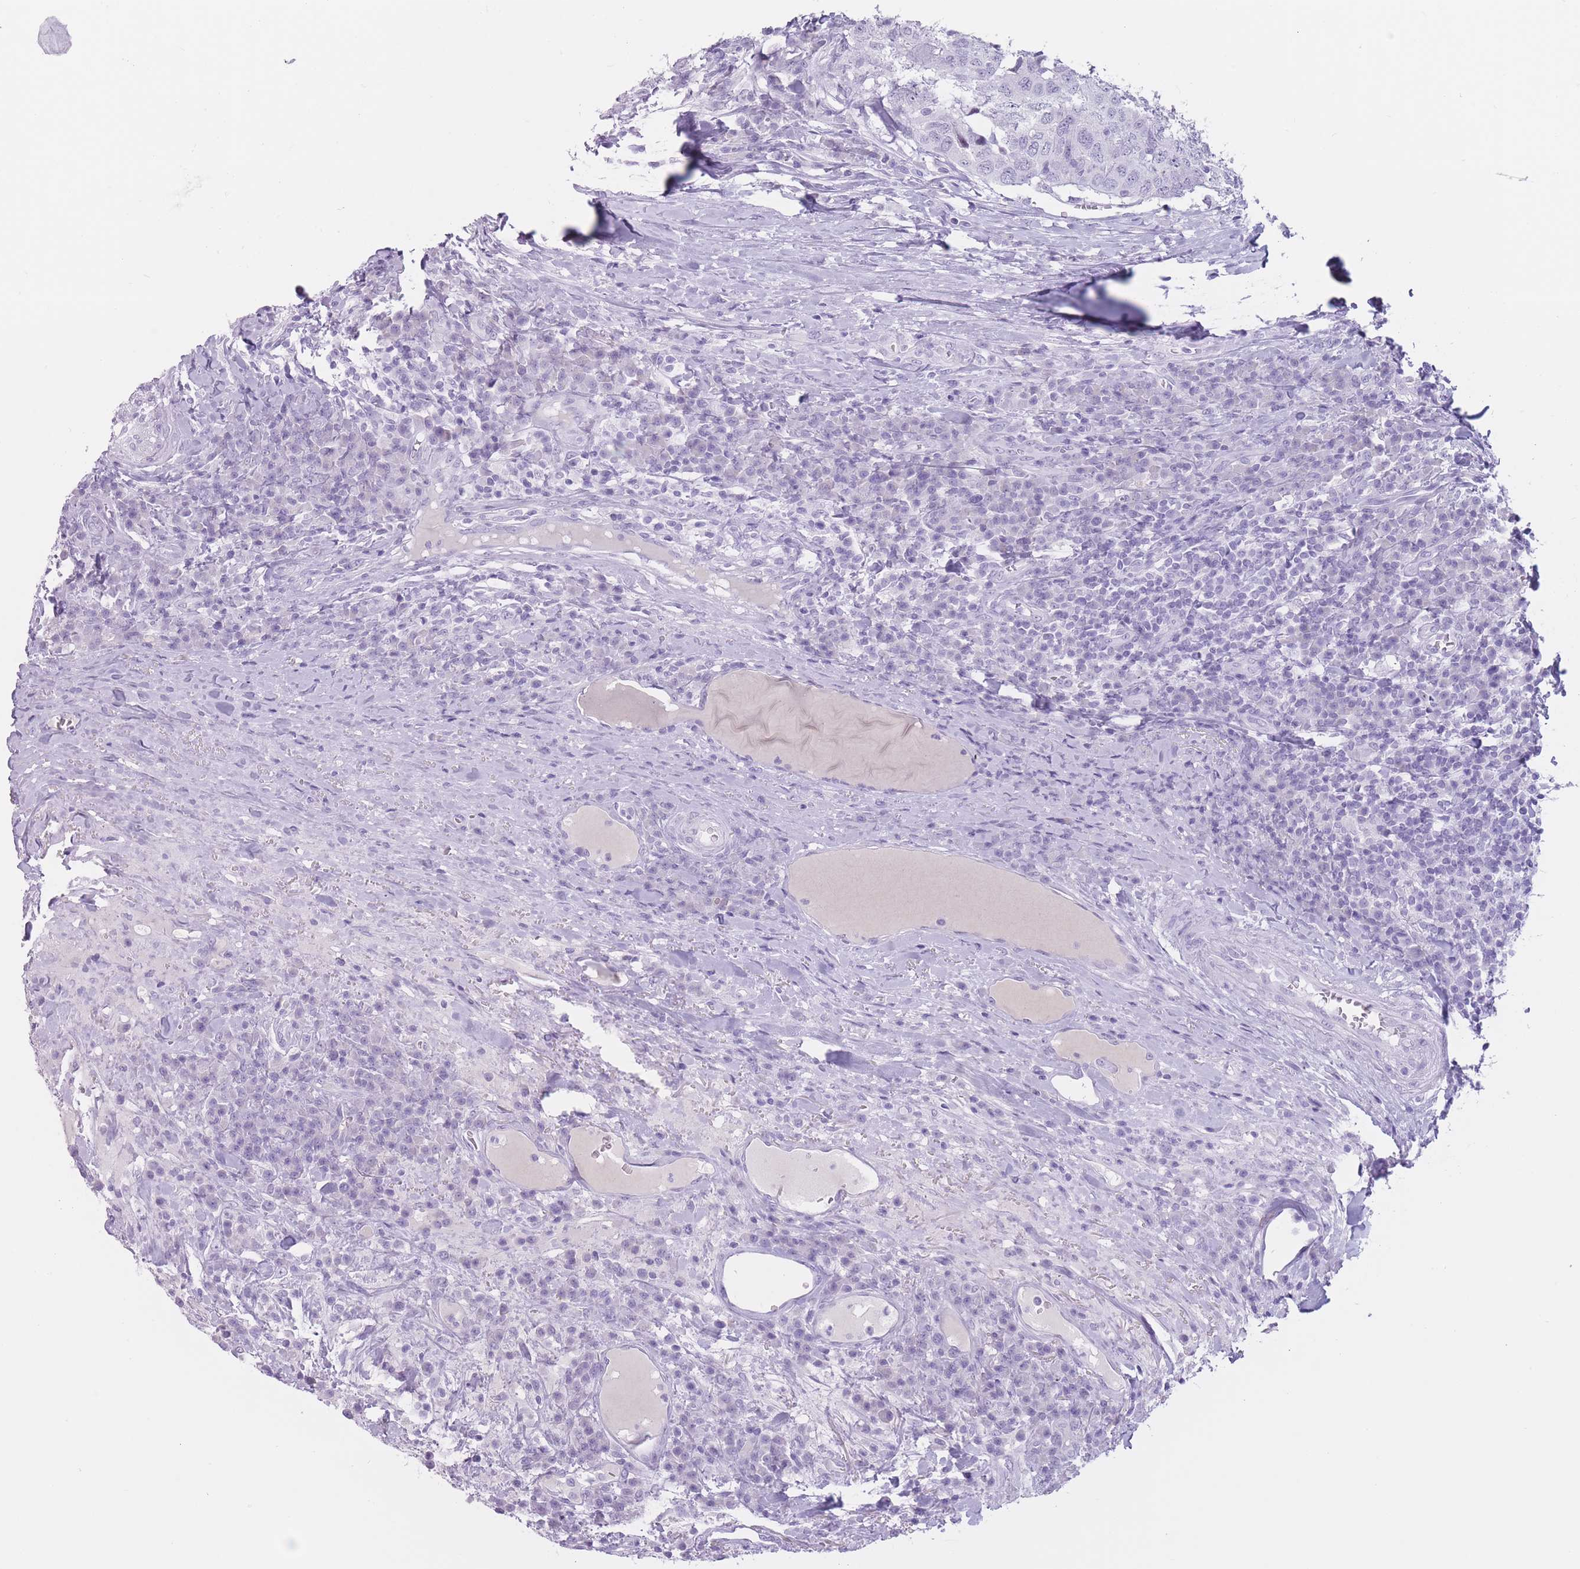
{"staining": {"intensity": "negative", "quantity": "none", "location": "none"}, "tissue": "head and neck cancer", "cell_type": "Tumor cells", "image_type": "cancer", "snomed": [{"axis": "morphology", "description": "Squamous cell carcinoma, NOS"}, {"axis": "topography", "description": "Head-Neck"}], "caption": "The image reveals no staining of tumor cells in head and neck cancer.", "gene": "PNMA3", "patient": {"sex": "male", "age": 66}}